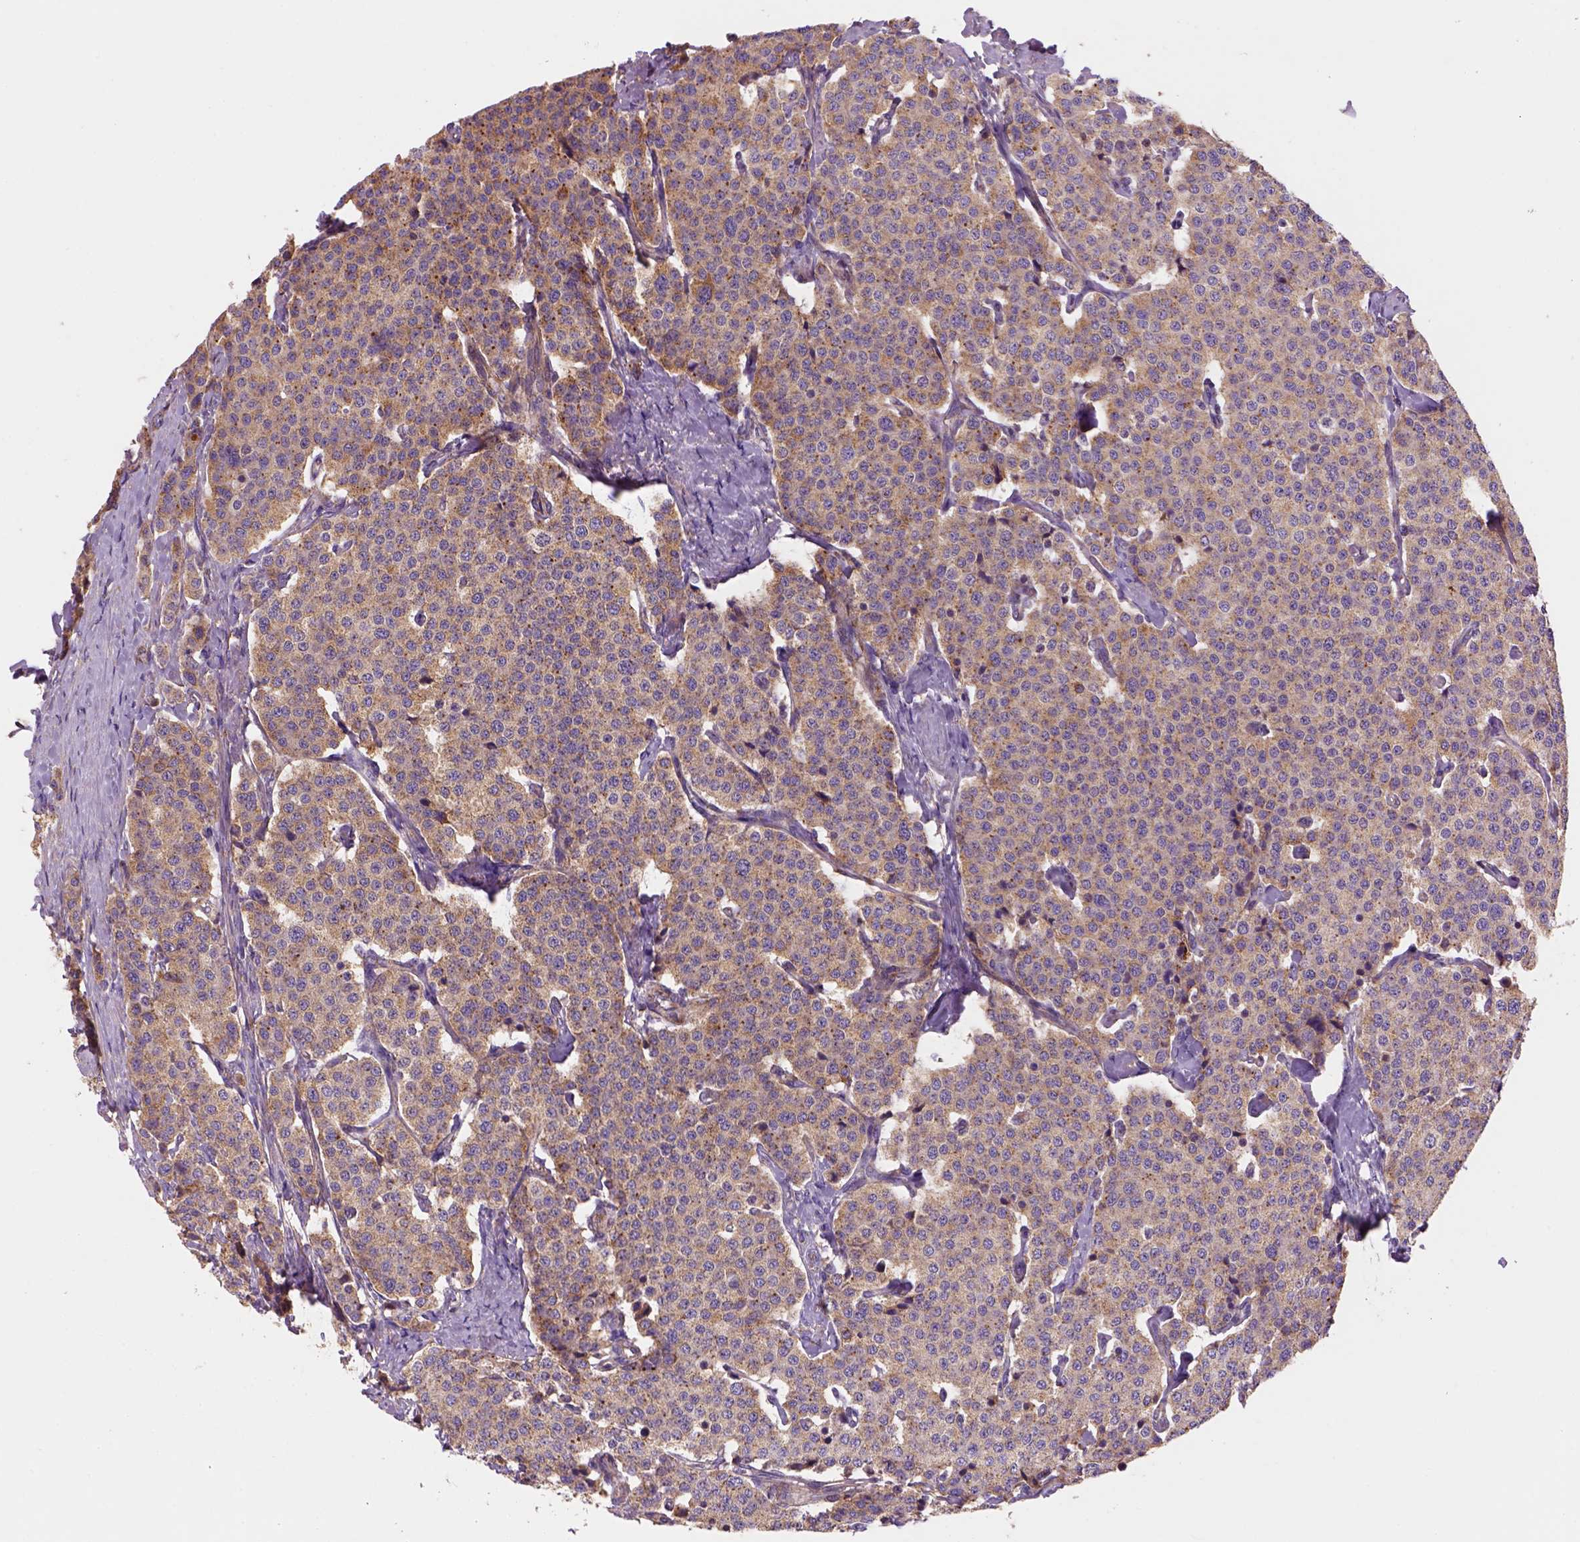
{"staining": {"intensity": "moderate", "quantity": ">75%", "location": "cytoplasmic/membranous"}, "tissue": "carcinoid", "cell_type": "Tumor cells", "image_type": "cancer", "snomed": [{"axis": "morphology", "description": "Carcinoid, malignant, NOS"}, {"axis": "topography", "description": "Small intestine"}], "caption": "Brown immunohistochemical staining in malignant carcinoid shows moderate cytoplasmic/membranous expression in about >75% of tumor cells. (DAB = brown stain, brightfield microscopy at high magnification).", "gene": "WARS2", "patient": {"sex": "female", "age": 58}}